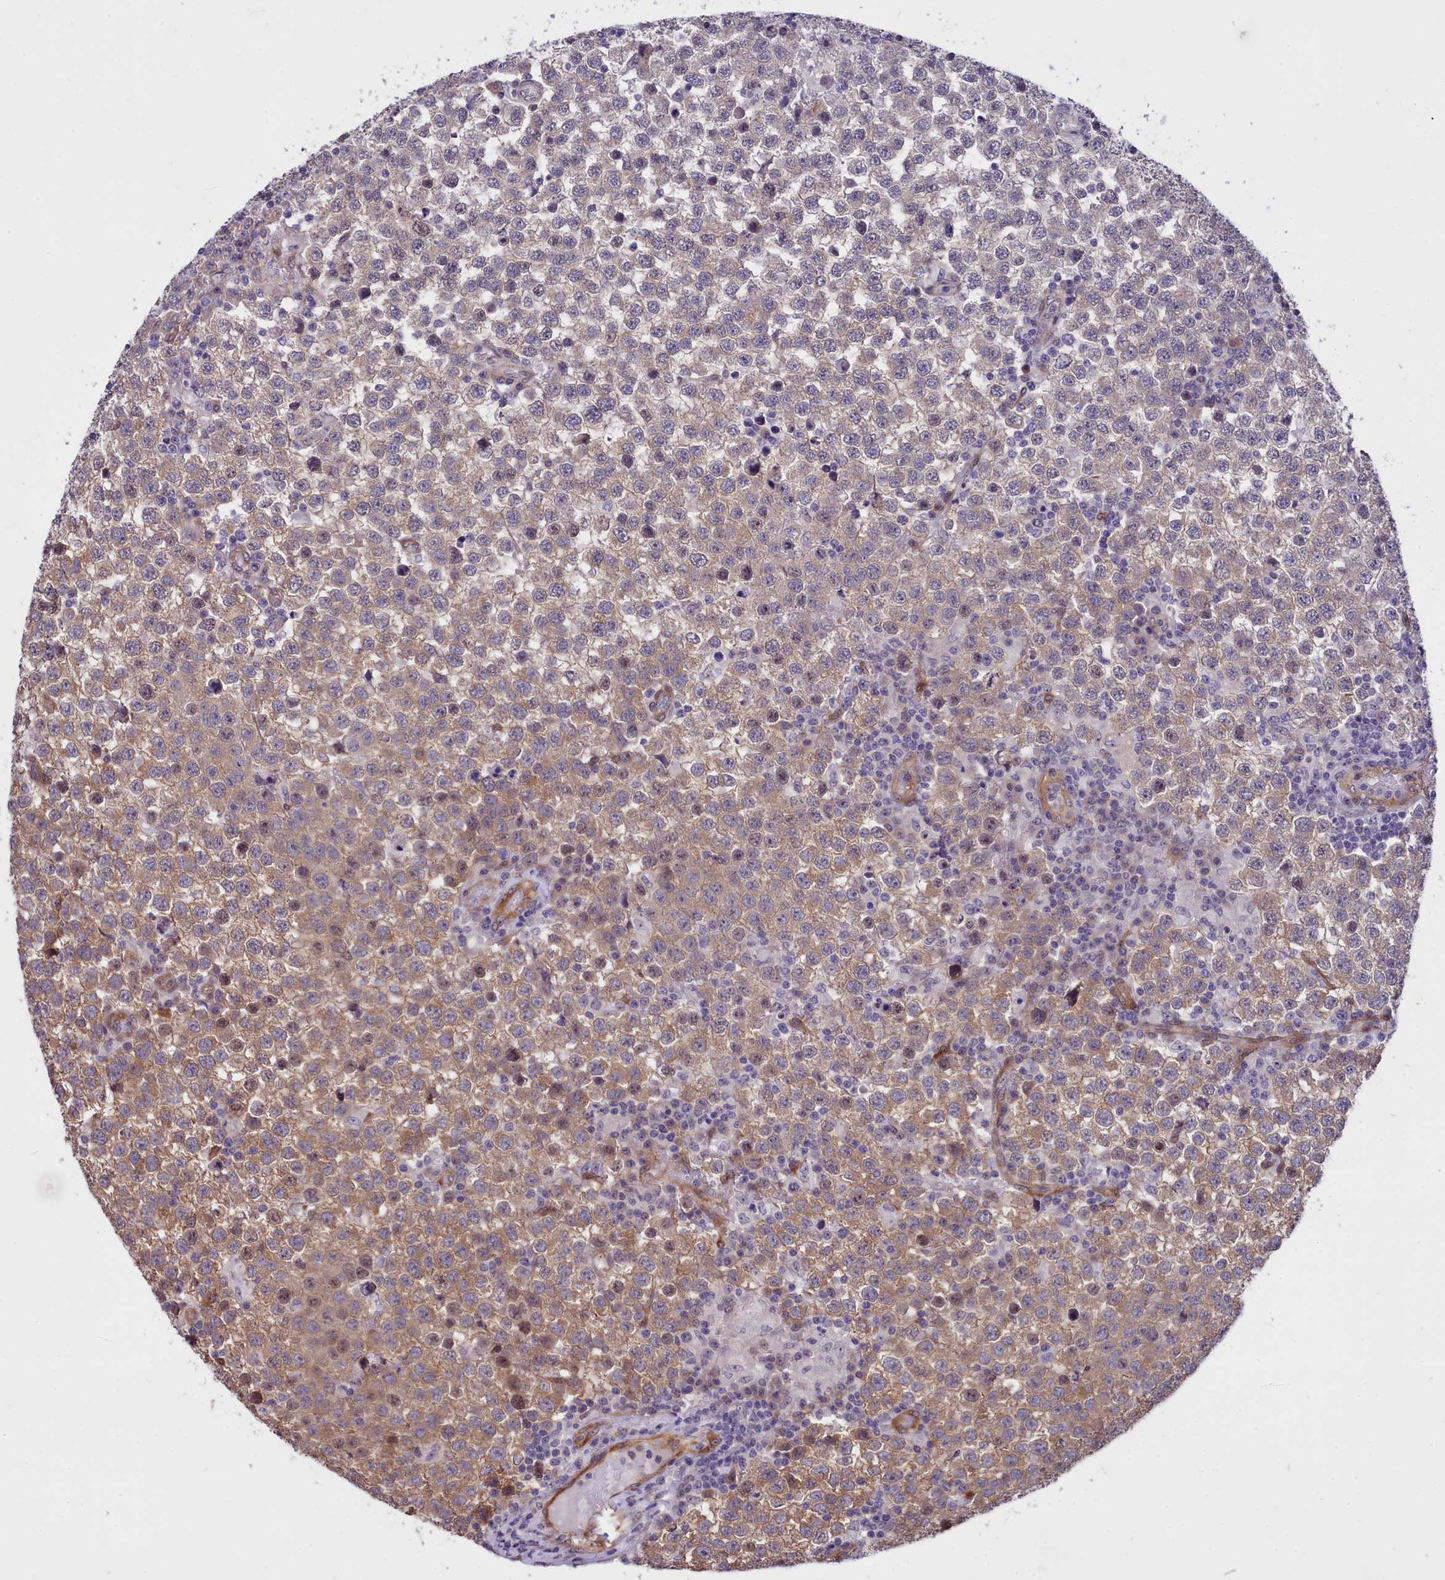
{"staining": {"intensity": "moderate", "quantity": ">75%", "location": "cytoplasmic/membranous"}, "tissue": "testis cancer", "cell_type": "Tumor cells", "image_type": "cancer", "snomed": [{"axis": "morphology", "description": "Seminoma, NOS"}, {"axis": "topography", "description": "Testis"}], "caption": "Immunohistochemical staining of human testis cancer (seminoma) exhibits moderate cytoplasmic/membranous protein expression in approximately >75% of tumor cells. The protein is shown in brown color, while the nuclei are stained blue.", "gene": "BCAR1", "patient": {"sex": "male", "age": 34}}